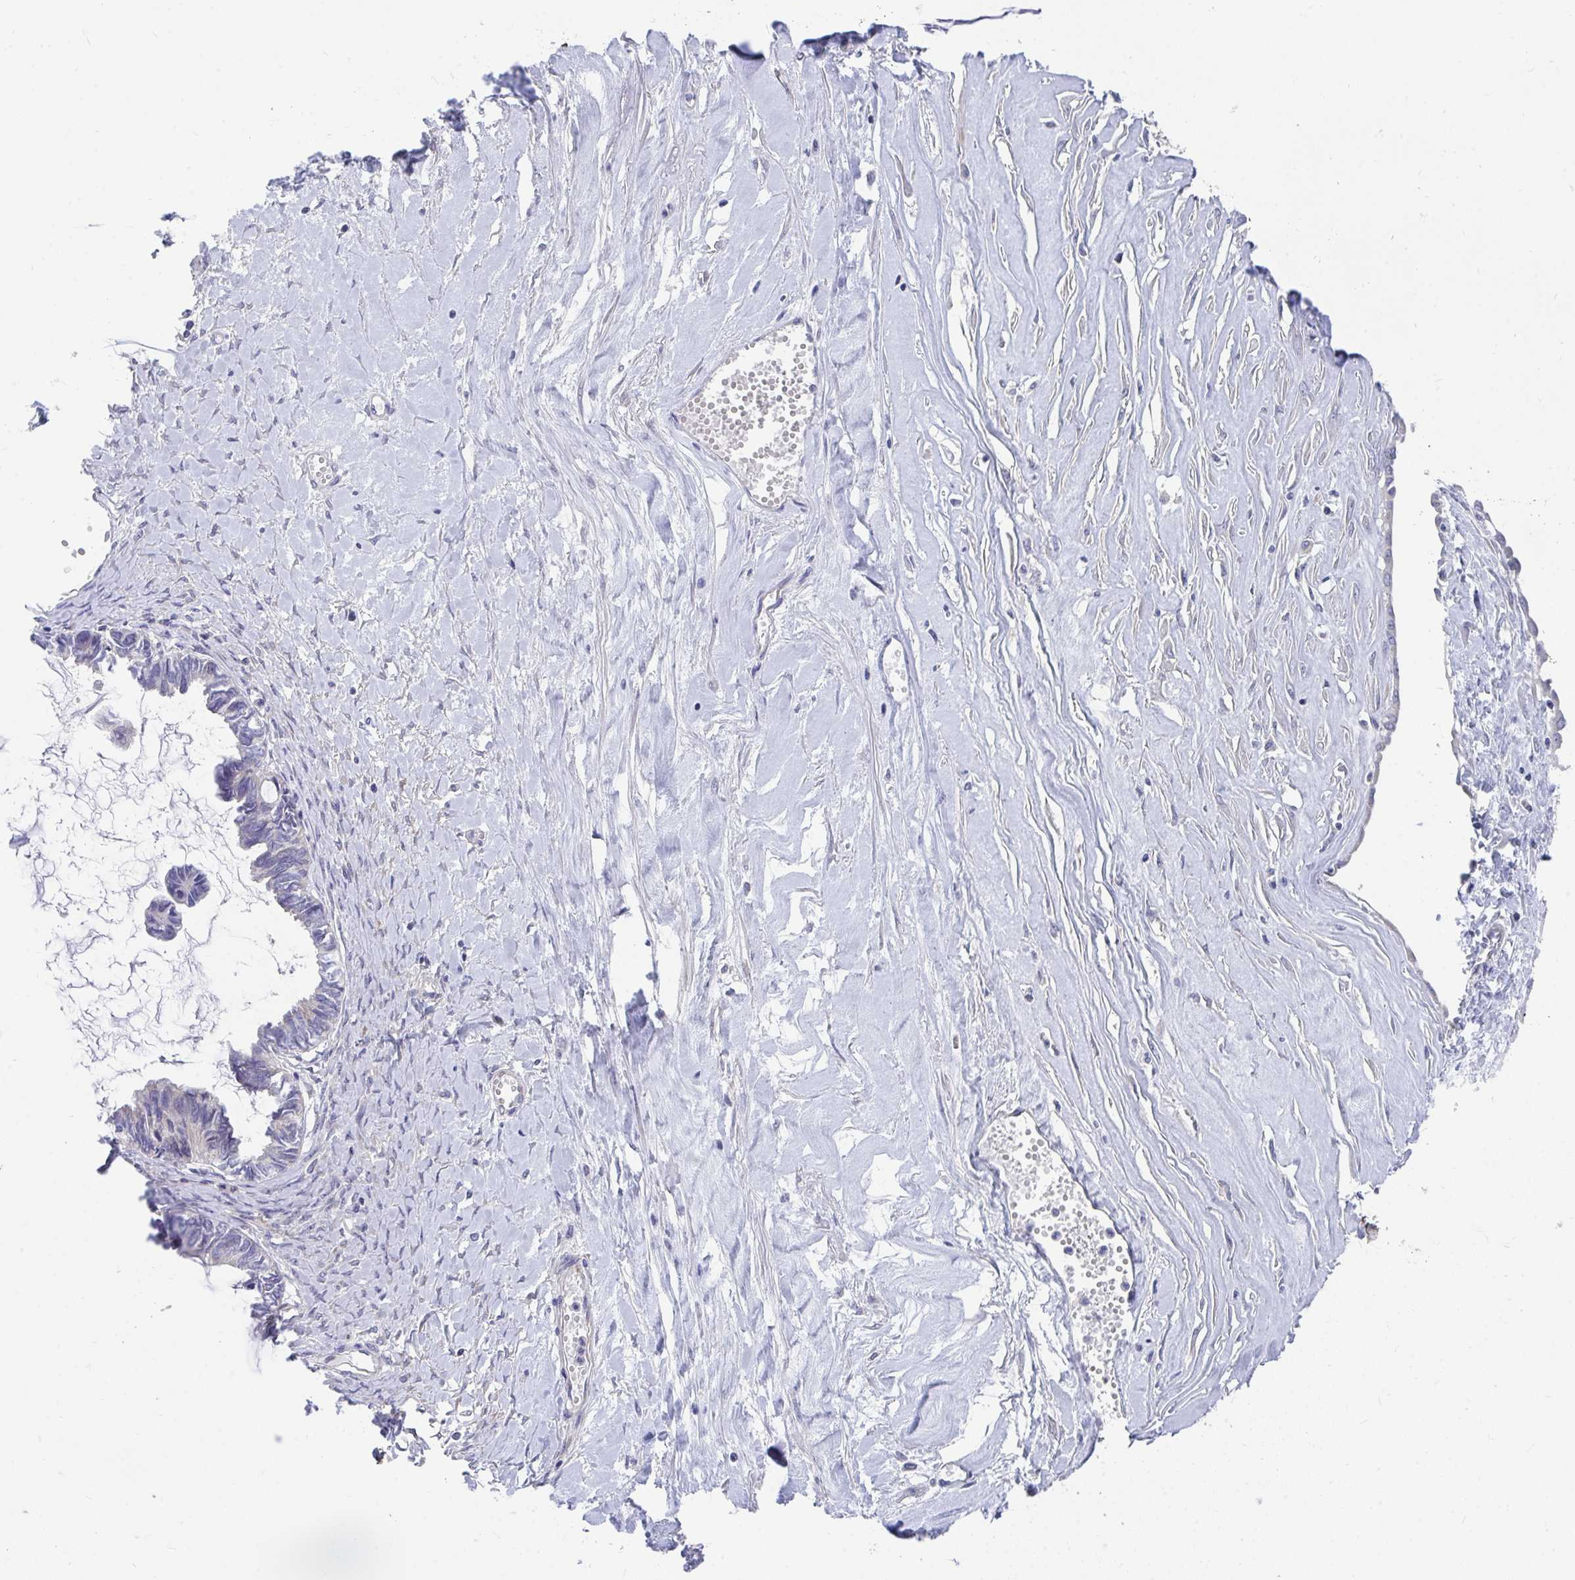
{"staining": {"intensity": "negative", "quantity": "none", "location": "none"}, "tissue": "ovarian cancer", "cell_type": "Tumor cells", "image_type": "cancer", "snomed": [{"axis": "morphology", "description": "Cystadenocarcinoma, mucinous, NOS"}, {"axis": "topography", "description": "Ovary"}], "caption": "IHC image of human ovarian mucinous cystadenocarcinoma stained for a protein (brown), which reveals no staining in tumor cells.", "gene": "FHIP1B", "patient": {"sex": "female", "age": 61}}